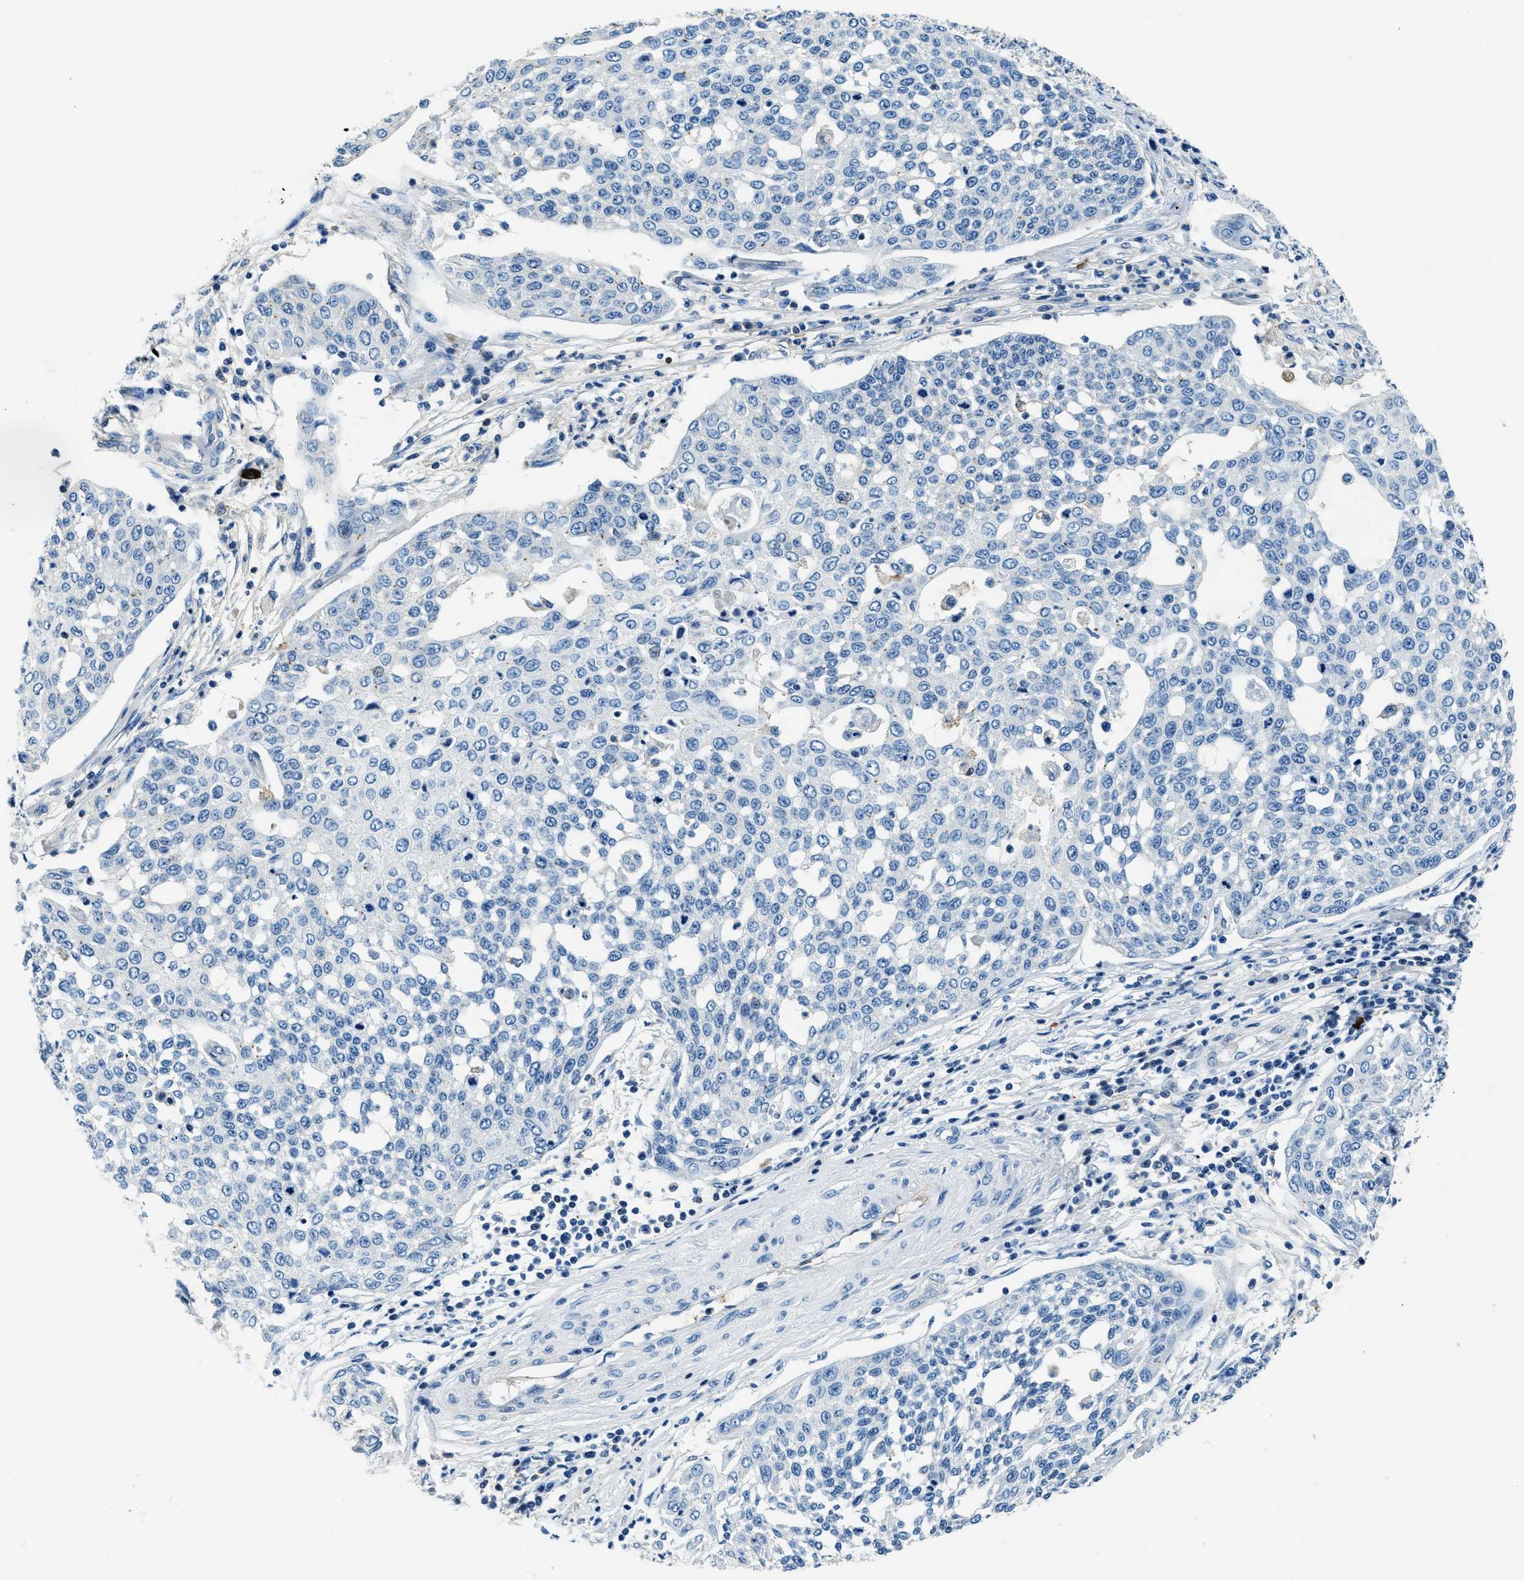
{"staining": {"intensity": "negative", "quantity": "none", "location": "none"}, "tissue": "cervical cancer", "cell_type": "Tumor cells", "image_type": "cancer", "snomed": [{"axis": "morphology", "description": "Squamous cell carcinoma, NOS"}, {"axis": "topography", "description": "Cervix"}], "caption": "Immunohistochemistry (IHC) of cervical squamous cell carcinoma shows no staining in tumor cells.", "gene": "TMEM186", "patient": {"sex": "female", "age": 34}}